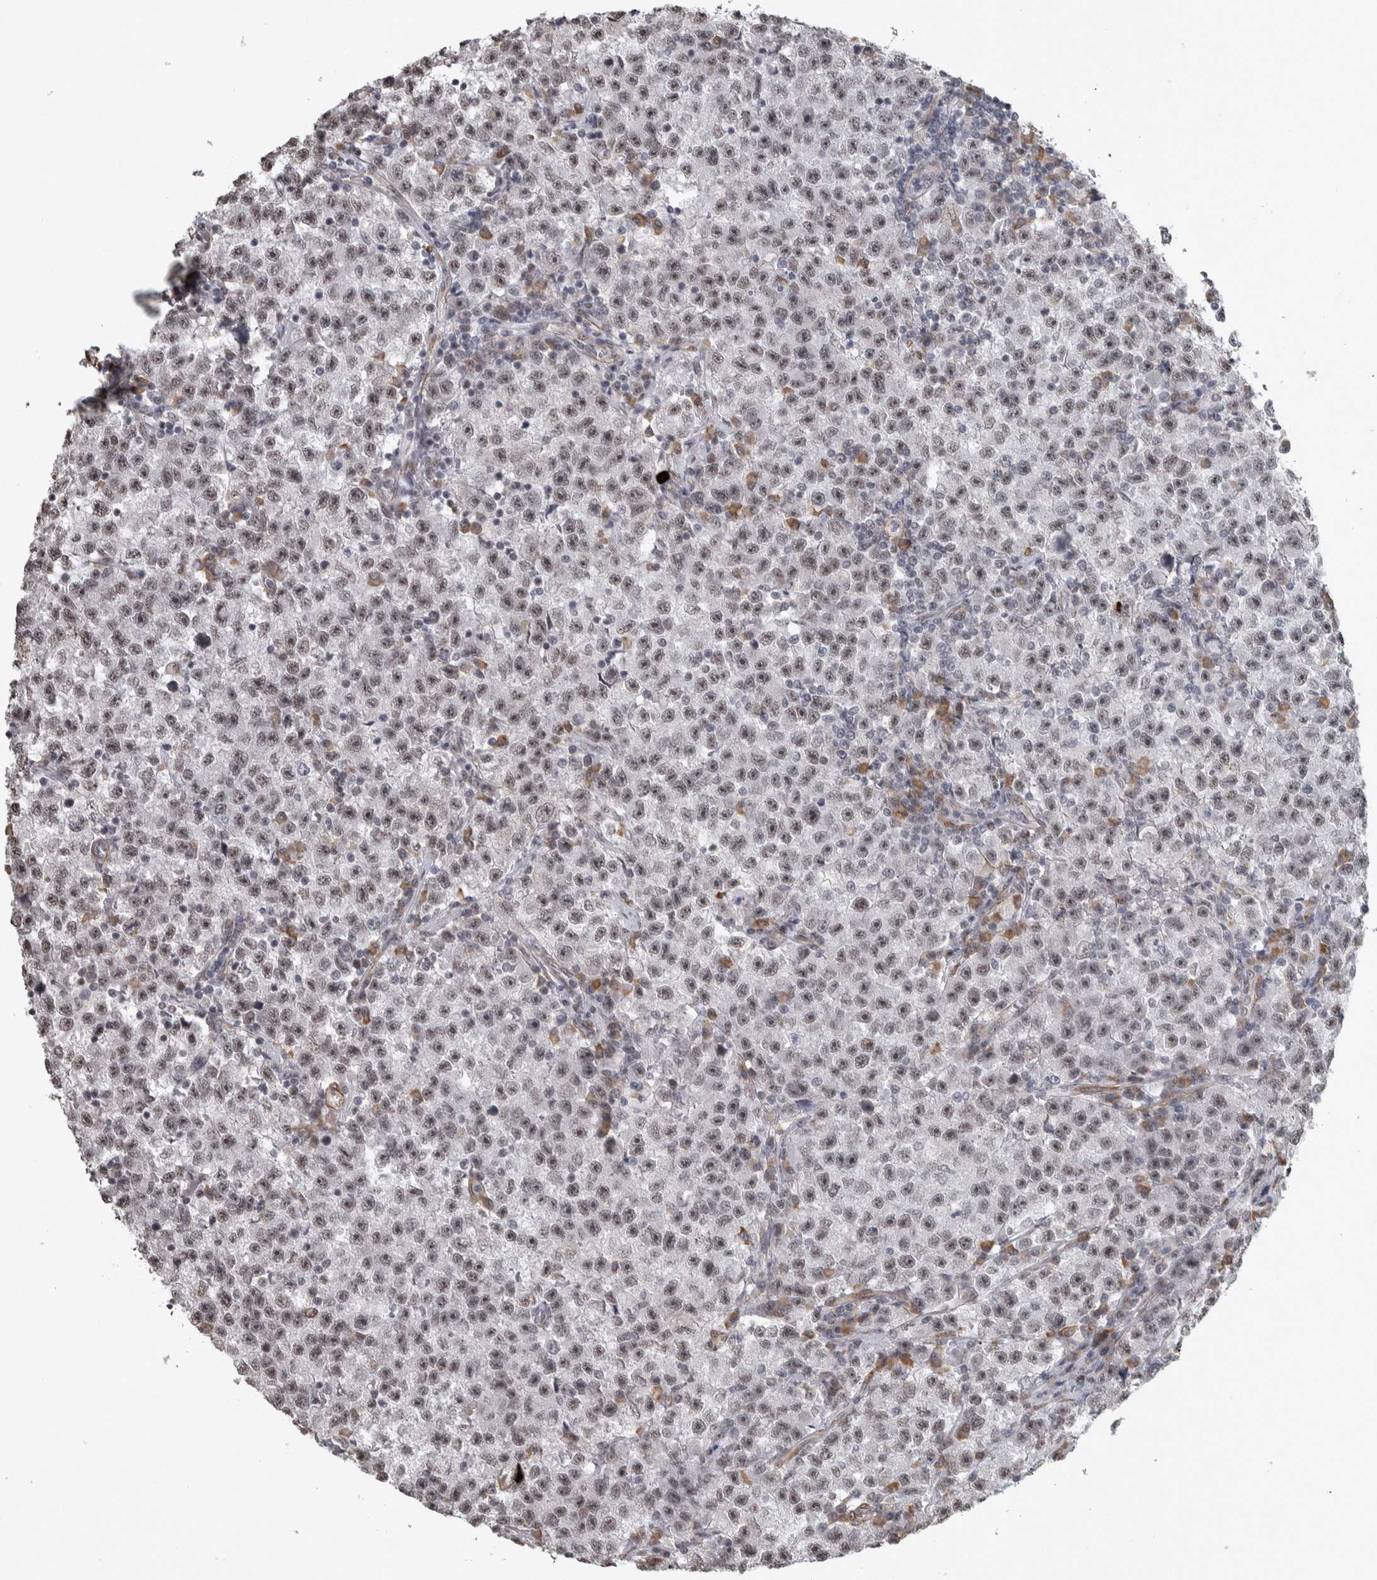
{"staining": {"intensity": "moderate", "quantity": "<25%", "location": "nuclear"}, "tissue": "testis cancer", "cell_type": "Tumor cells", "image_type": "cancer", "snomed": [{"axis": "morphology", "description": "Seminoma, NOS"}, {"axis": "topography", "description": "Testis"}], "caption": "DAB immunohistochemical staining of testis seminoma exhibits moderate nuclear protein staining in about <25% of tumor cells.", "gene": "DDX42", "patient": {"sex": "male", "age": 22}}